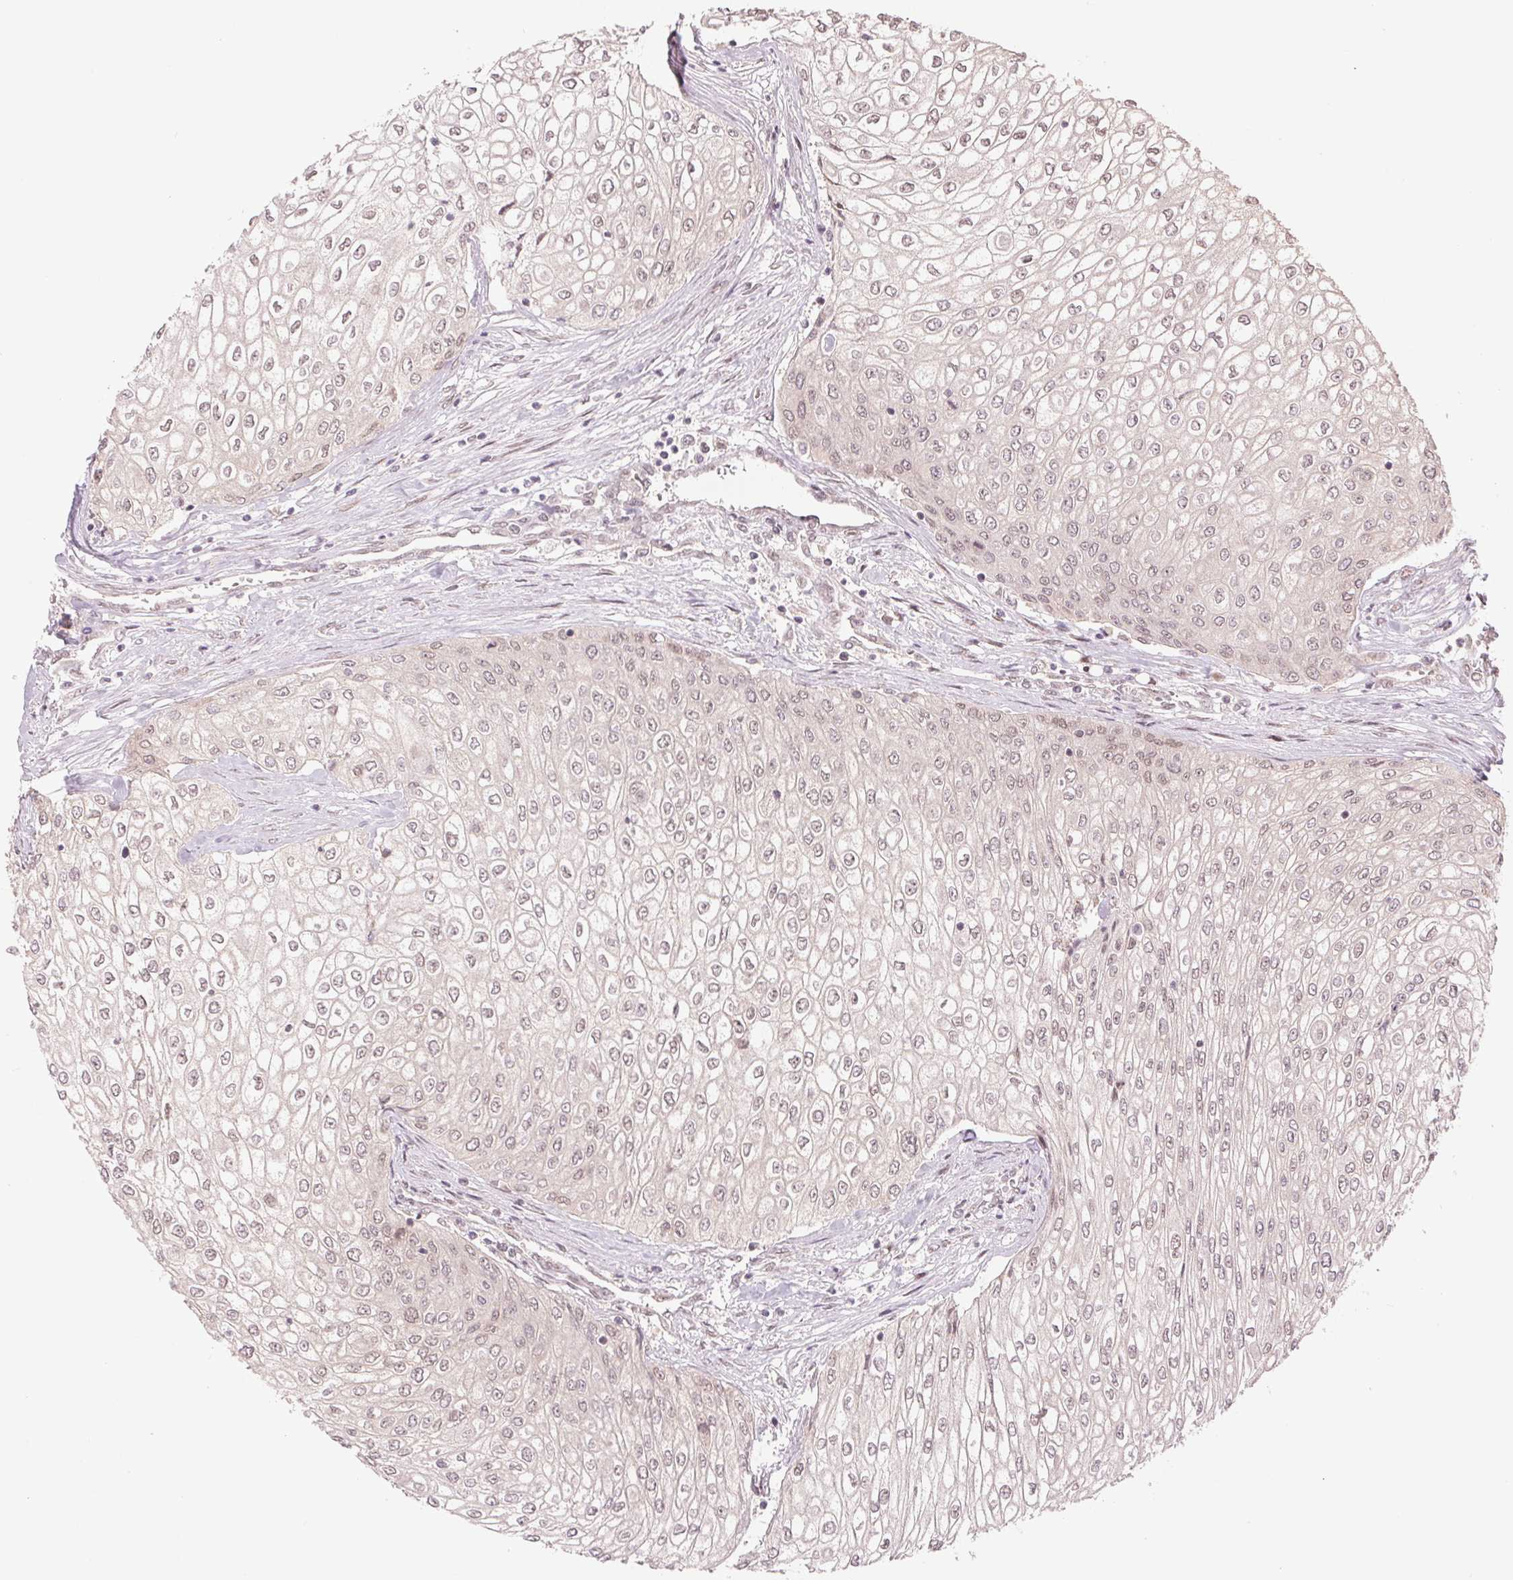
{"staining": {"intensity": "weak", "quantity": "<25%", "location": "nuclear"}, "tissue": "urothelial cancer", "cell_type": "Tumor cells", "image_type": "cancer", "snomed": [{"axis": "morphology", "description": "Urothelial carcinoma, High grade"}, {"axis": "topography", "description": "Urinary bladder"}], "caption": "IHC photomicrograph of neoplastic tissue: human urothelial cancer stained with DAB (3,3'-diaminobenzidine) demonstrates no significant protein expression in tumor cells.", "gene": "ERI3", "patient": {"sex": "male", "age": 62}}